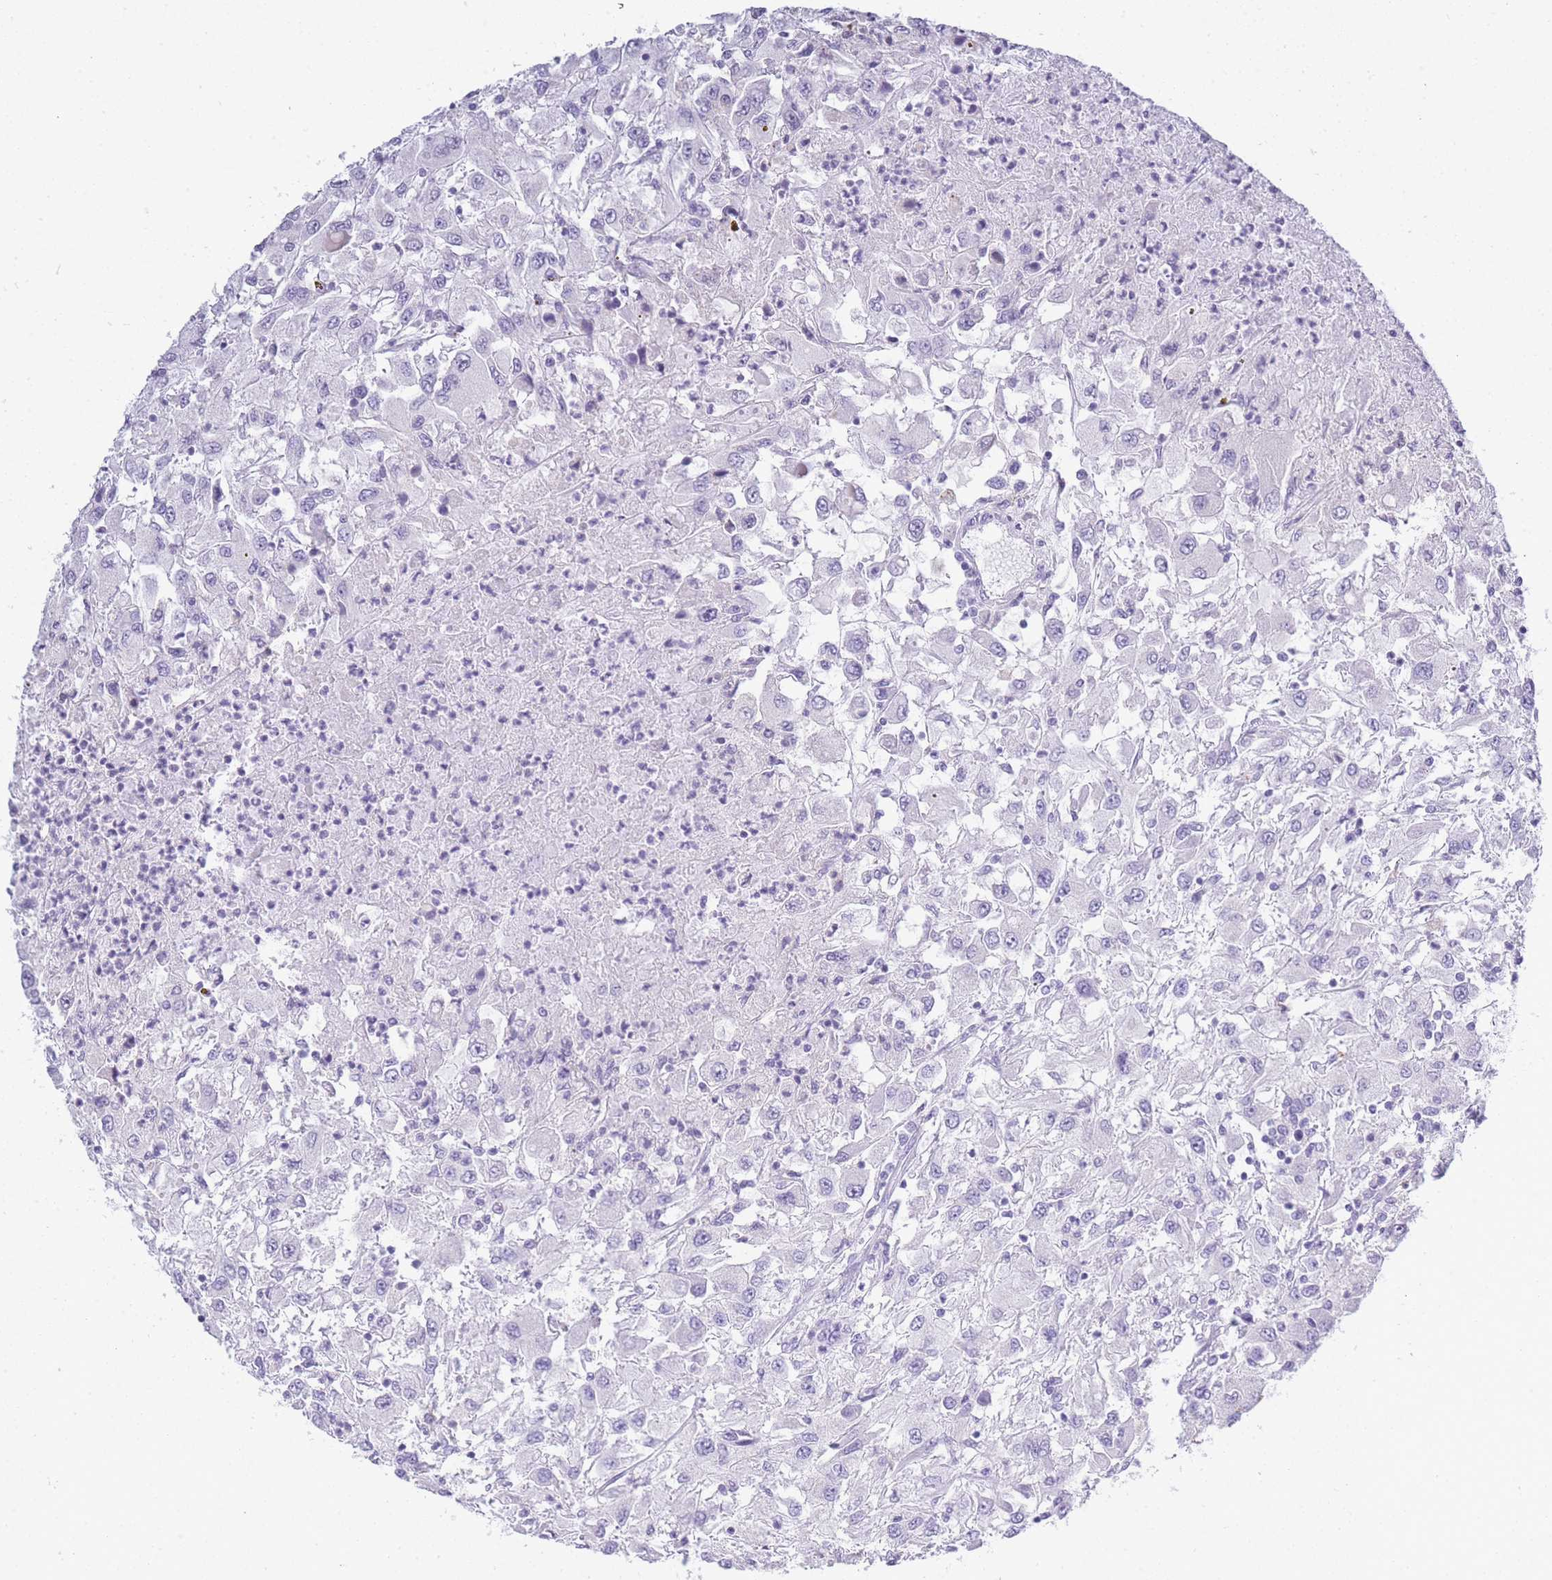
{"staining": {"intensity": "negative", "quantity": "none", "location": "none"}, "tissue": "renal cancer", "cell_type": "Tumor cells", "image_type": "cancer", "snomed": [{"axis": "morphology", "description": "Adenocarcinoma, NOS"}, {"axis": "topography", "description": "Kidney"}], "caption": "Tumor cells are negative for protein expression in human renal adenocarcinoma. Nuclei are stained in blue.", "gene": "RHO", "patient": {"sex": "female", "age": 67}}